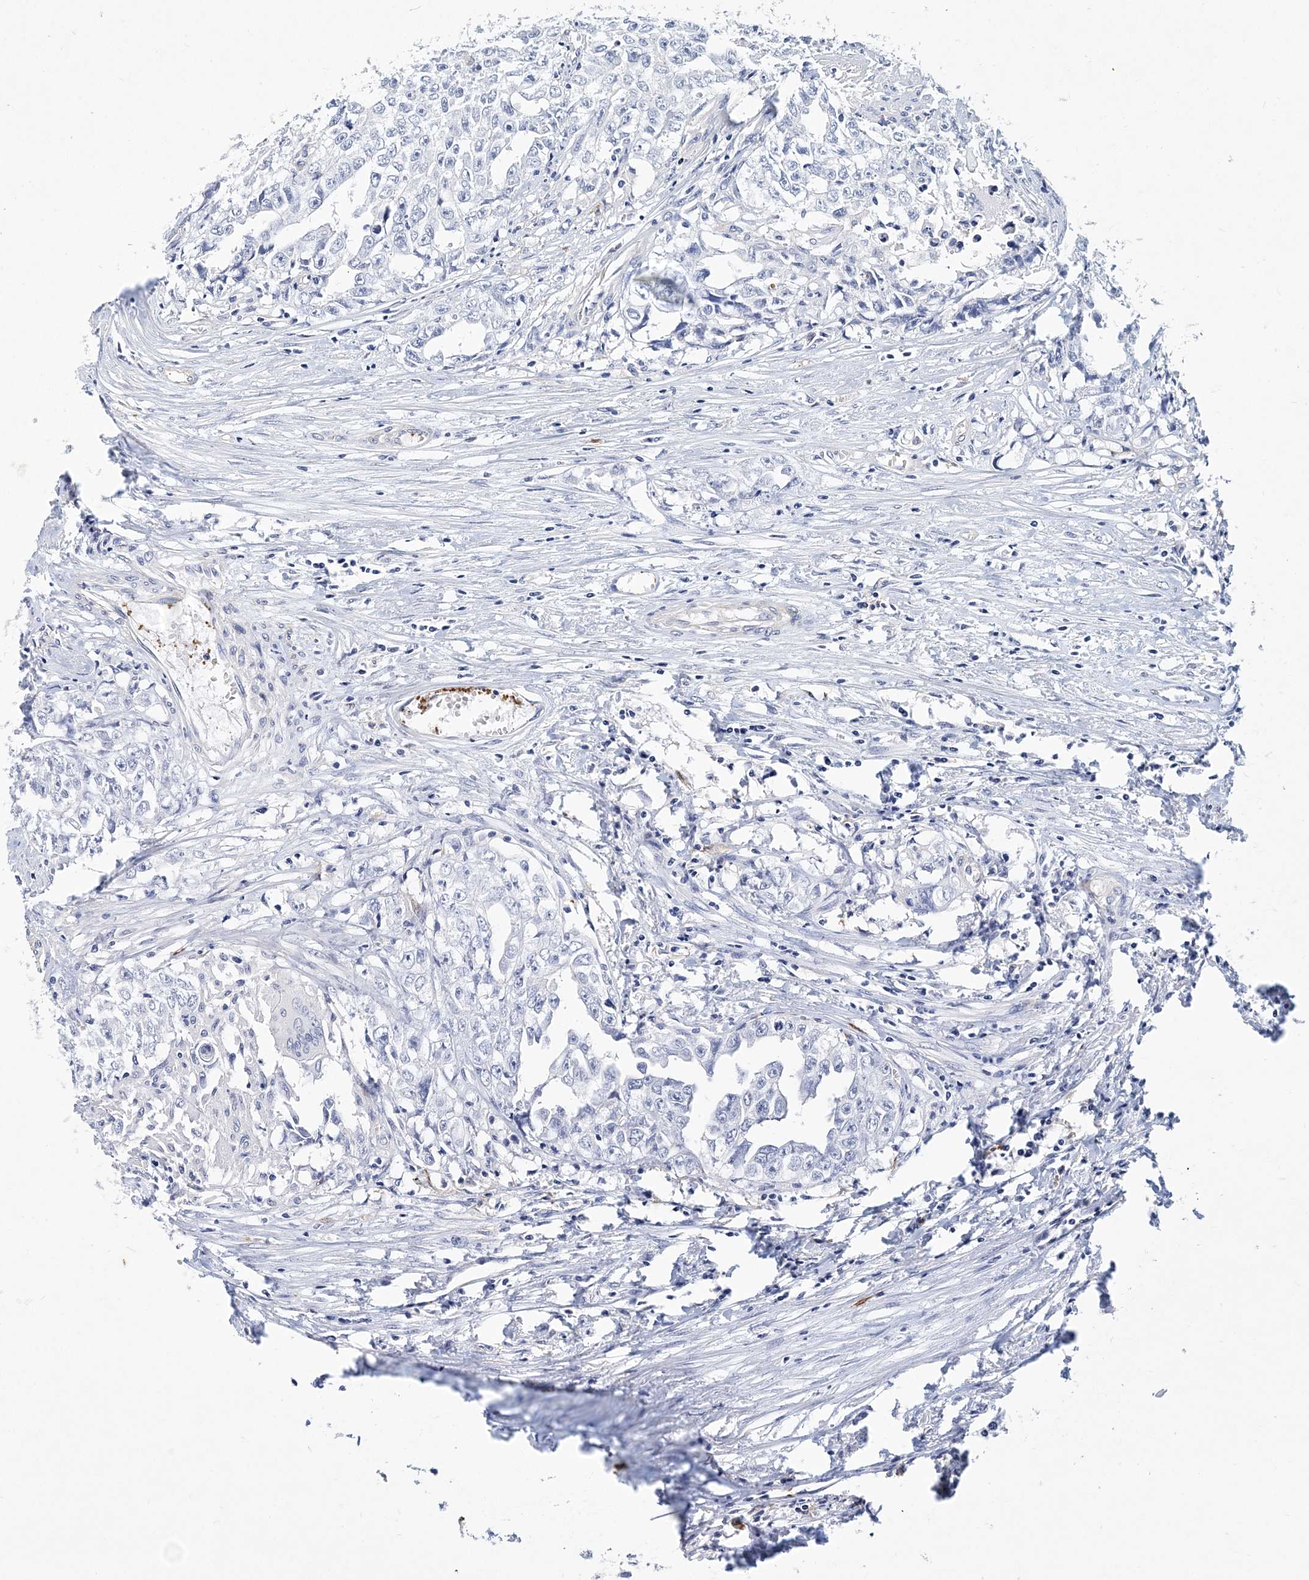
{"staining": {"intensity": "negative", "quantity": "none", "location": "none"}, "tissue": "testis cancer", "cell_type": "Tumor cells", "image_type": "cancer", "snomed": [{"axis": "morphology", "description": "Seminoma, NOS"}, {"axis": "morphology", "description": "Carcinoma, Embryonal, NOS"}, {"axis": "topography", "description": "Testis"}], "caption": "DAB immunohistochemical staining of testis cancer (seminoma) shows no significant staining in tumor cells.", "gene": "ITGA2B", "patient": {"sex": "male", "age": 43}}